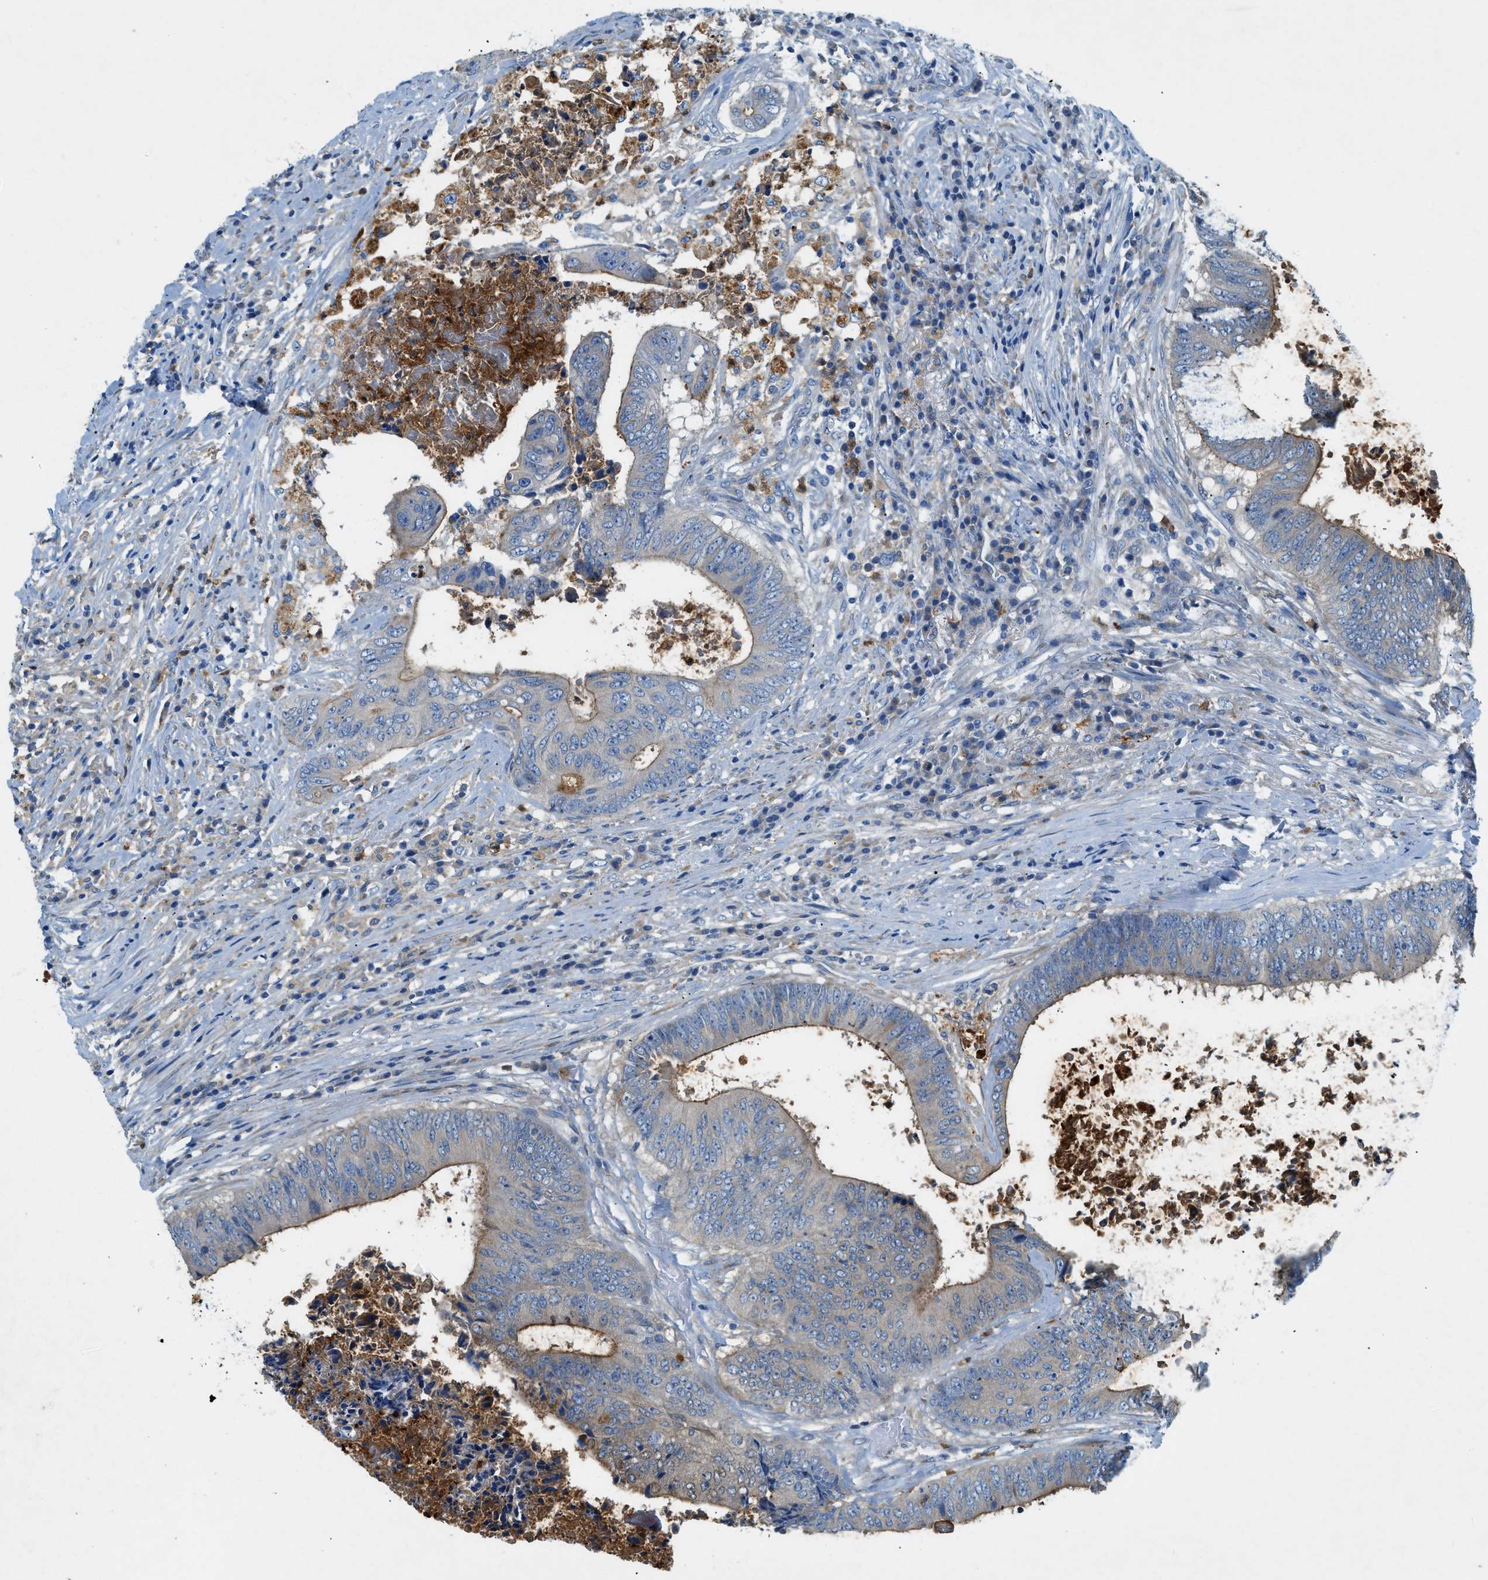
{"staining": {"intensity": "moderate", "quantity": "25%-75%", "location": "cytoplasmic/membranous"}, "tissue": "colorectal cancer", "cell_type": "Tumor cells", "image_type": "cancer", "snomed": [{"axis": "morphology", "description": "Adenocarcinoma, NOS"}, {"axis": "topography", "description": "Rectum"}], "caption": "Colorectal cancer tissue displays moderate cytoplasmic/membranous positivity in approximately 25%-75% of tumor cells, visualized by immunohistochemistry. The protein is shown in brown color, while the nuclei are stained blue.", "gene": "ZDHHC13", "patient": {"sex": "male", "age": 72}}